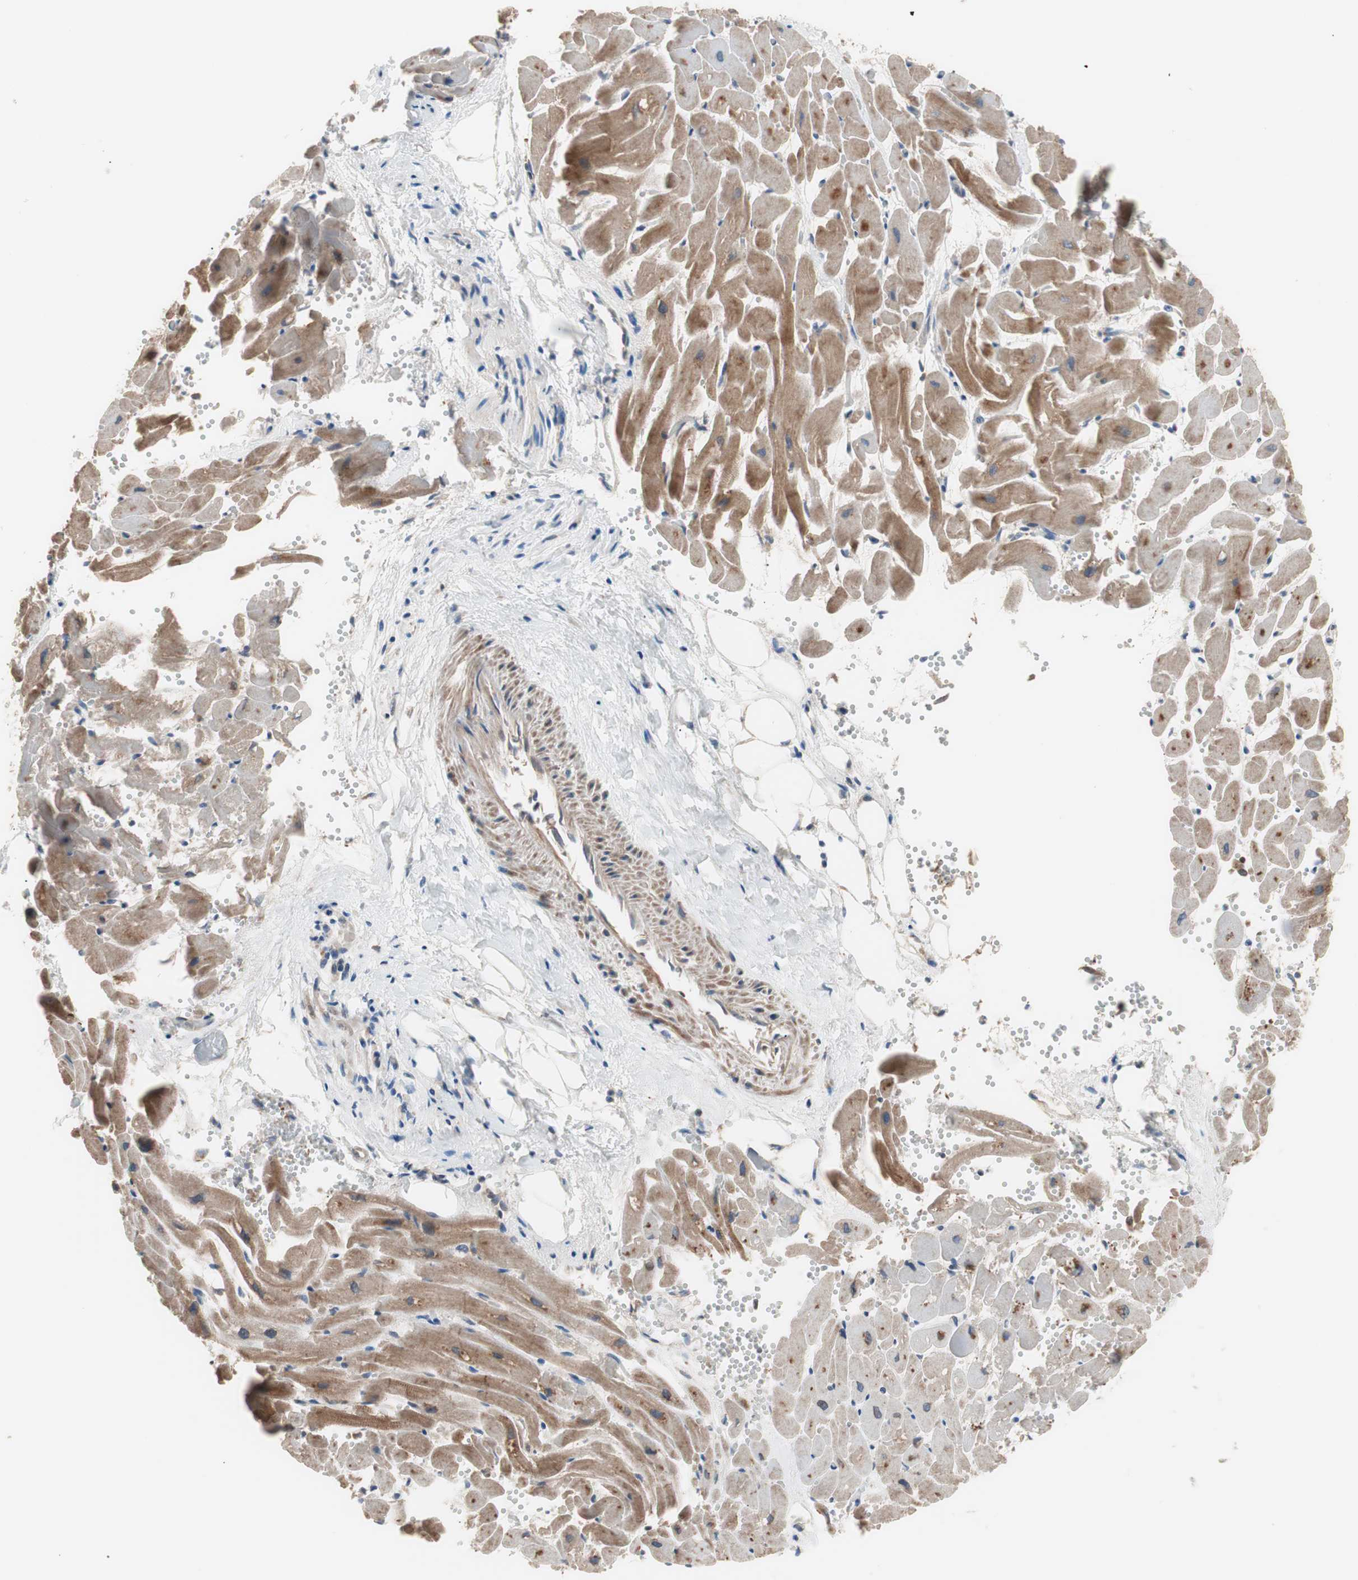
{"staining": {"intensity": "moderate", "quantity": ">75%", "location": "cytoplasmic/membranous"}, "tissue": "heart muscle", "cell_type": "Cardiomyocytes", "image_type": "normal", "snomed": [{"axis": "morphology", "description": "Normal tissue, NOS"}, {"axis": "topography", "description": "Heart"}], "caption": "A photomicrograph showing moderate cytoplasmic/membranous staining in about >75% of cardiomyocytes in benign heart muscle, as visualized by brown immunohistochemical staining.", "gene": "HMBS", "patient": {"sex": "female", "age": 19}}